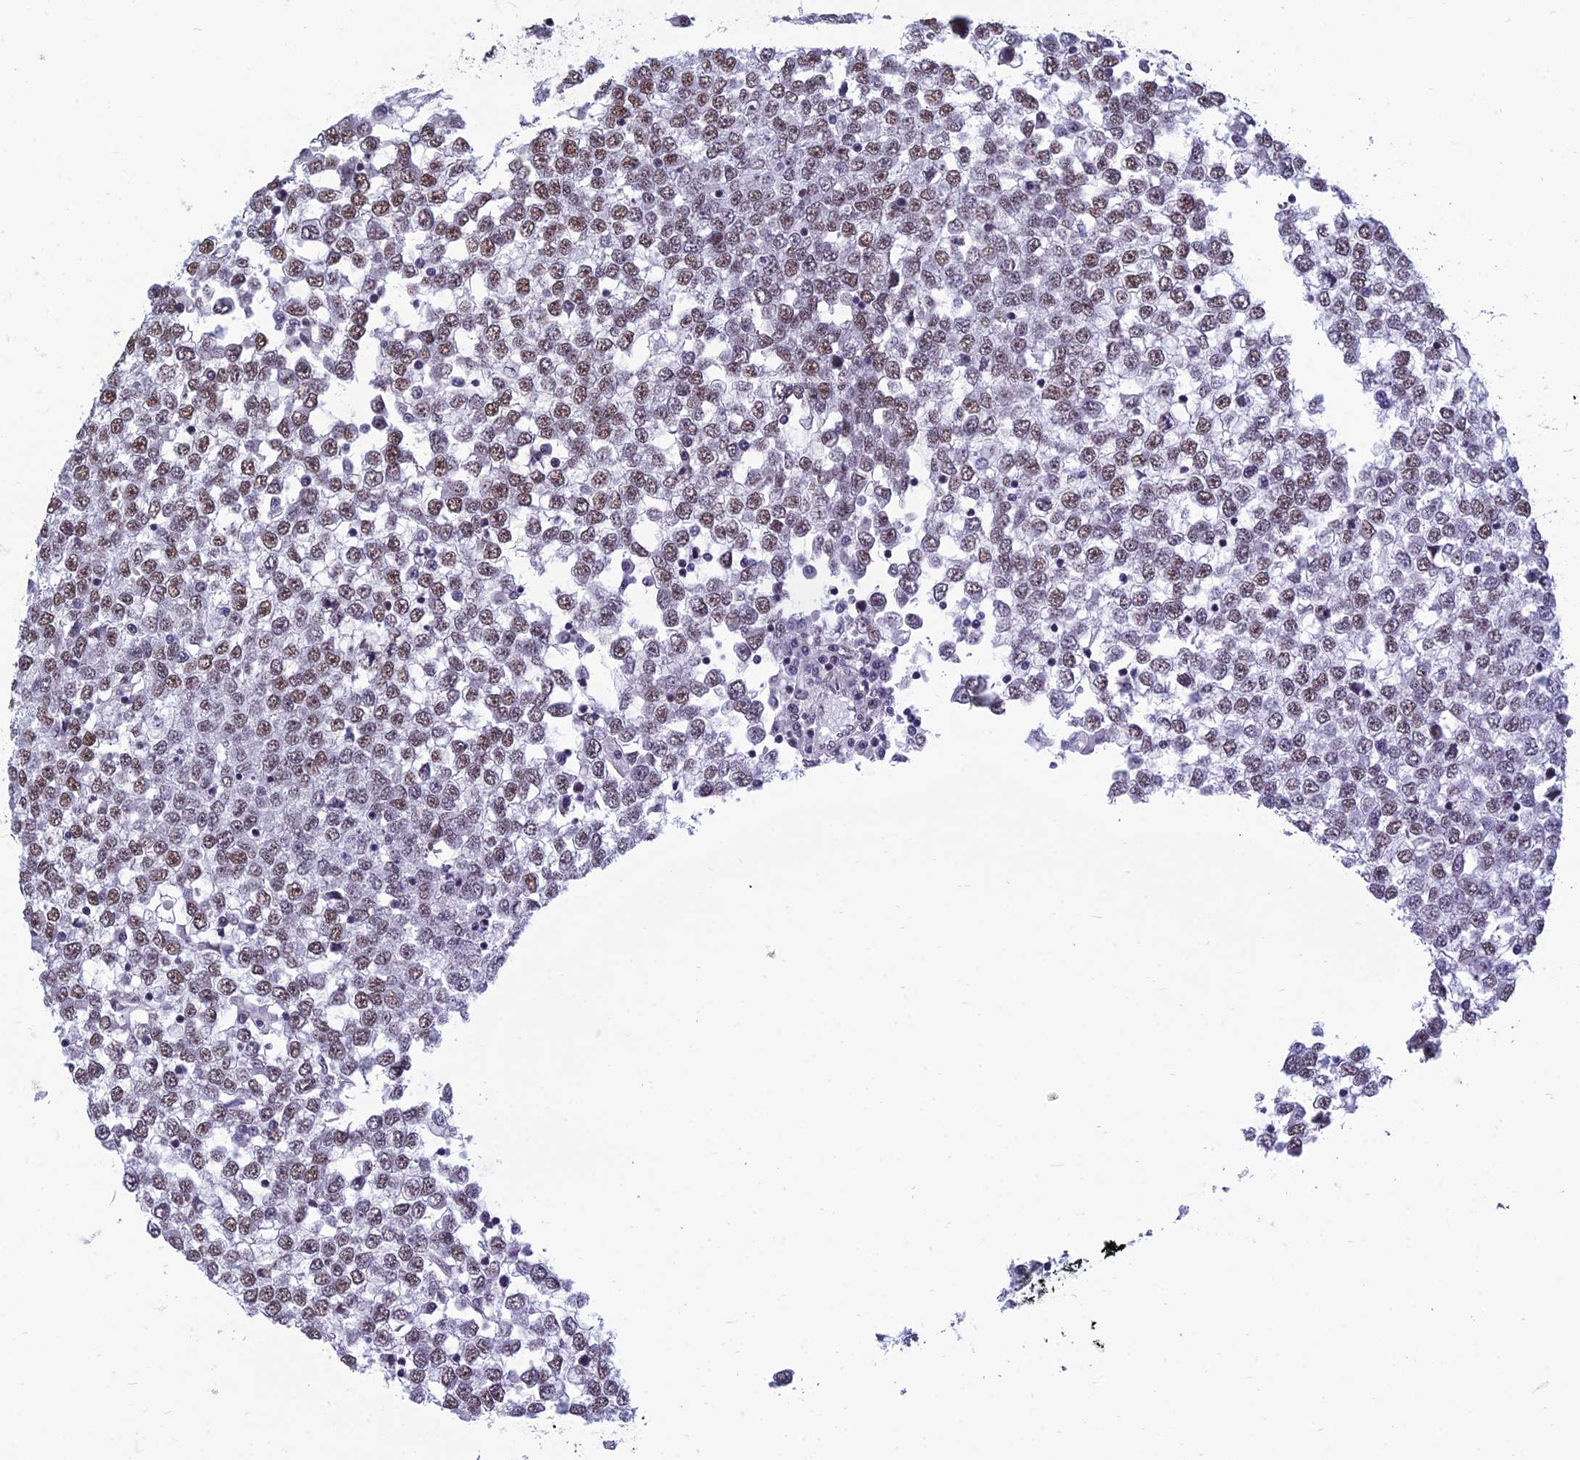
{"staining": {"intensity": "moderate", "quantity": "25%-75%", "location": "nuclear"}, "tissue": "testis cancer", "cell_type": "Tumor cells", "image_type": "cancer", "snomed": [{"axis": "morphology", "description": "Seminoma, NOS"}, {"axis": "topography", "description": "Testis"}], "caption": "Testis seminoma was stained to show a protein in brown. There is medium levels of moderate nuclear positivity in approximately 25%-75% of tumor cells.", "gene": "RSRC1", "patient": {"sex": "male", "age": 65}}